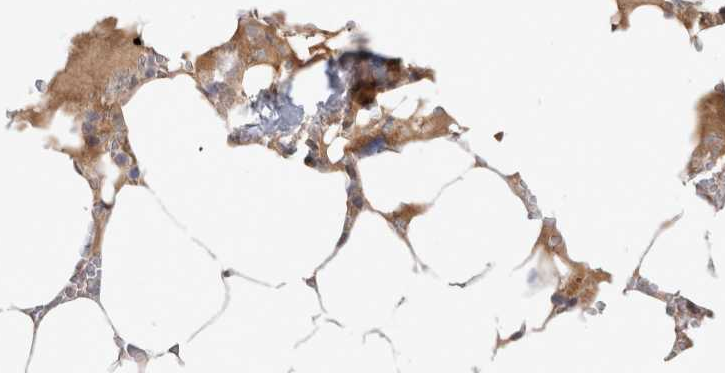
{"staining": {"intensity": "moderate", "quantity": "<25%", "location": "cytoplasmic/membranous,nuclear"}, "tissue": "bone marrow", "cell_type": "Hematopoietic cells", "image_type": "normal", "snomed": [{"axis": "morphology", "description": "Normal tissue, NOS"}, {"axis": "topography", "description": "Bone marrow"}], "caption": "A brown stain shows moderate cytoplasmic/membranous,nuclear expression of a protein in hematopoietic cells of normal bone marrow. The protein is shown in brown color, while the nuclei are stained blue.", "gene": "HTT", "patient": {"sex": "male", "age": 70}}